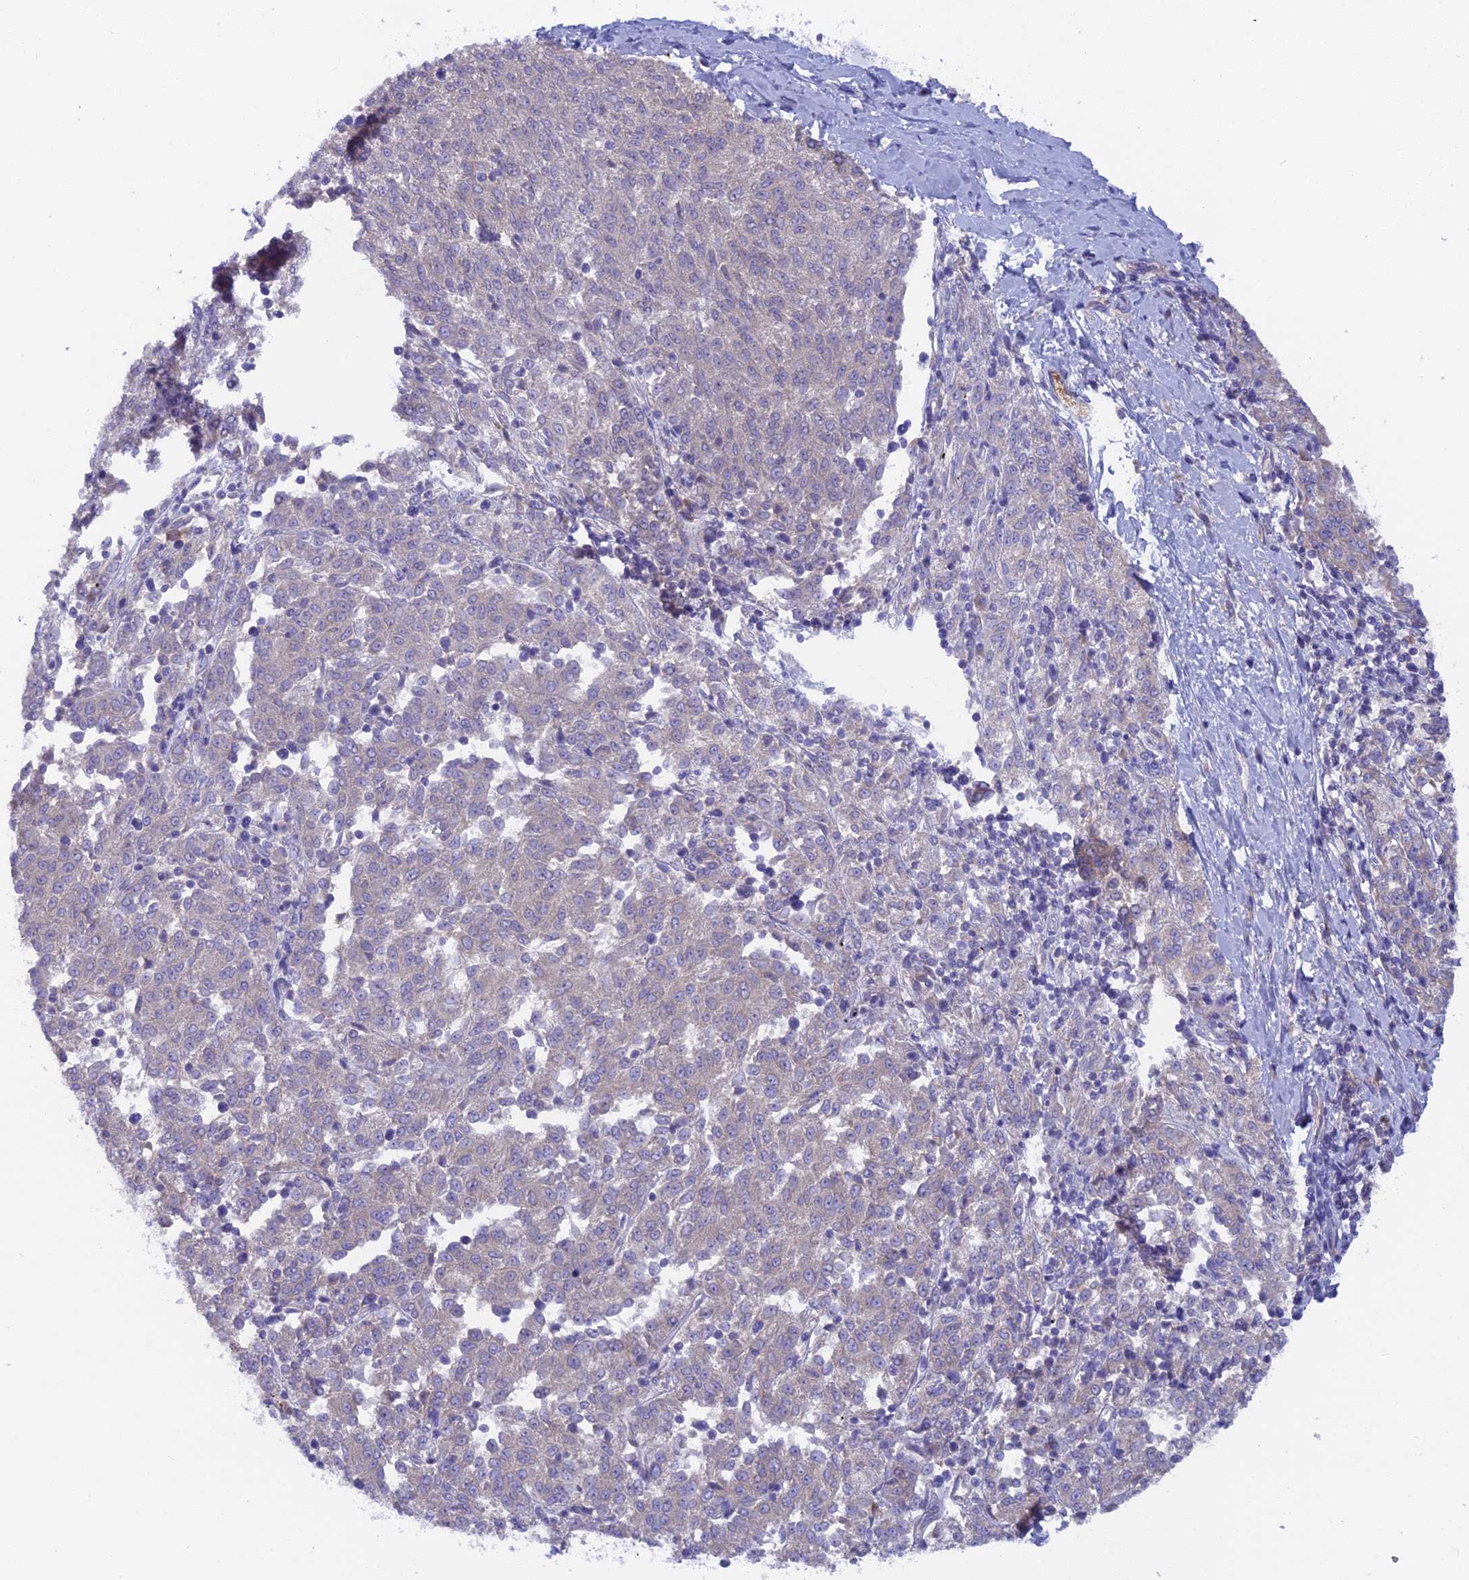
{"staining": {"intensity": "weak", "quantity": "<25%", "location": "cytoplasmic/membranous"}, "tissue": "melanoma", "cell_type": "Tumor cells", "image_type": "cancer", "snomed": [{"axis": "morphology", "description": "Malignant melanoma, NOS"}, {"axis": "topography", "description": "Skin"}], "caption": "Immunohistochemistry (IHC) image of human melanoma stained for a protein (brown), which displays no positivity in tumor cells. Brightfield microscopy of IHC stained with DAB (3,3'-diaminobenzidine) (brown) and hematoxylin (blue), captured at high magnification.", "gene": "PZP", "patient": {"sex": "female", "age": 72}}